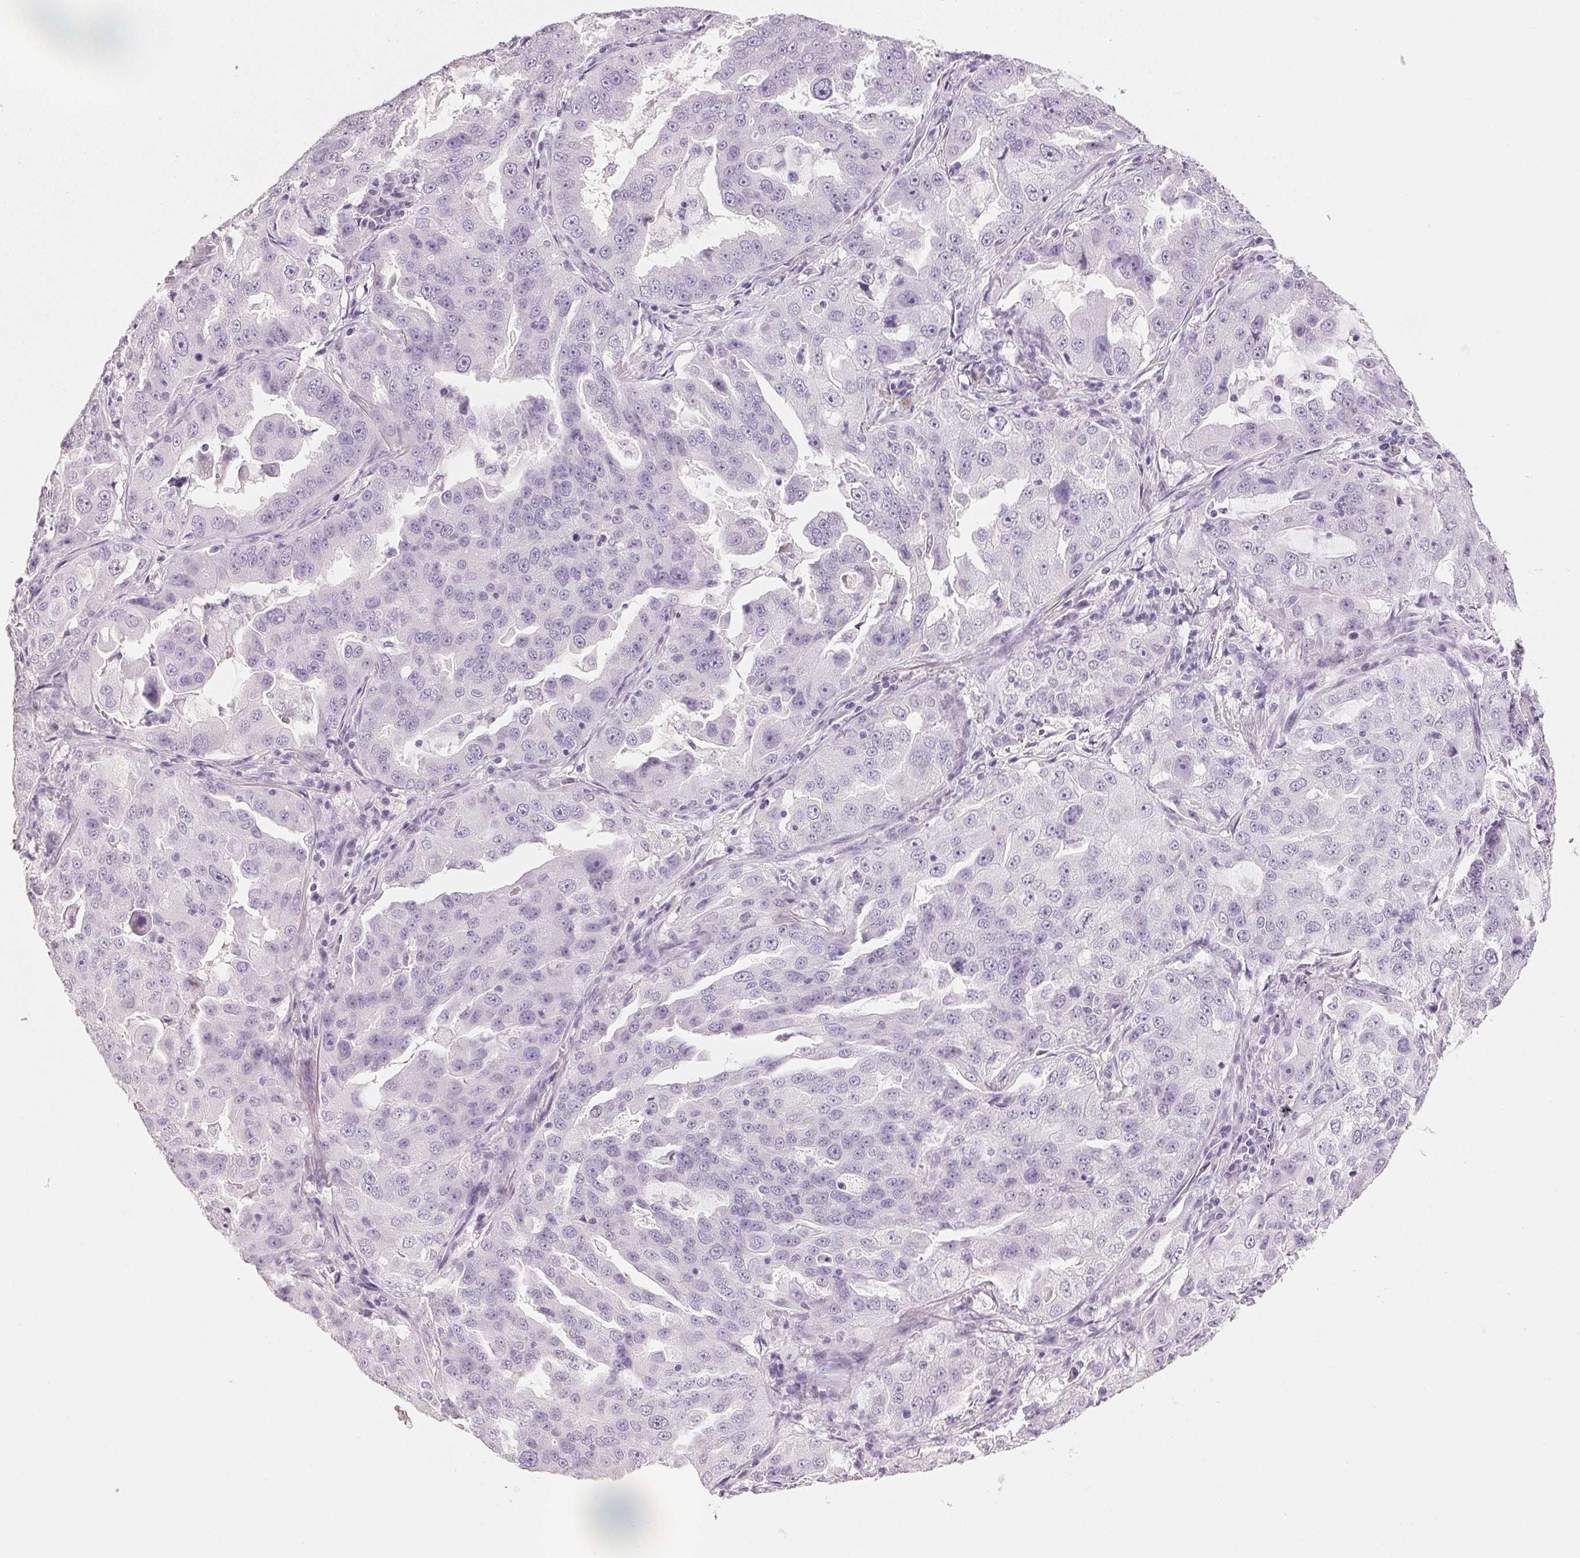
{"staining": {"intensity": "negative", "quantity": "none", "location": "none"}, "tissue": "lung cancer", "cell_type": "Tumor cells", "image_type": "cancer", "snomed": [{"axis": "morphology", "description": "Adenocarcinoma, NOS"}, {"axis": "topography", "description": "Lung"}], "caption": "This is a micrograph of immunohistochemistry staining of lung cancer, which shows no expression in tumor cells.", "gene": "IGFBP1", "patient": {"sex": "female", "age": 61}}